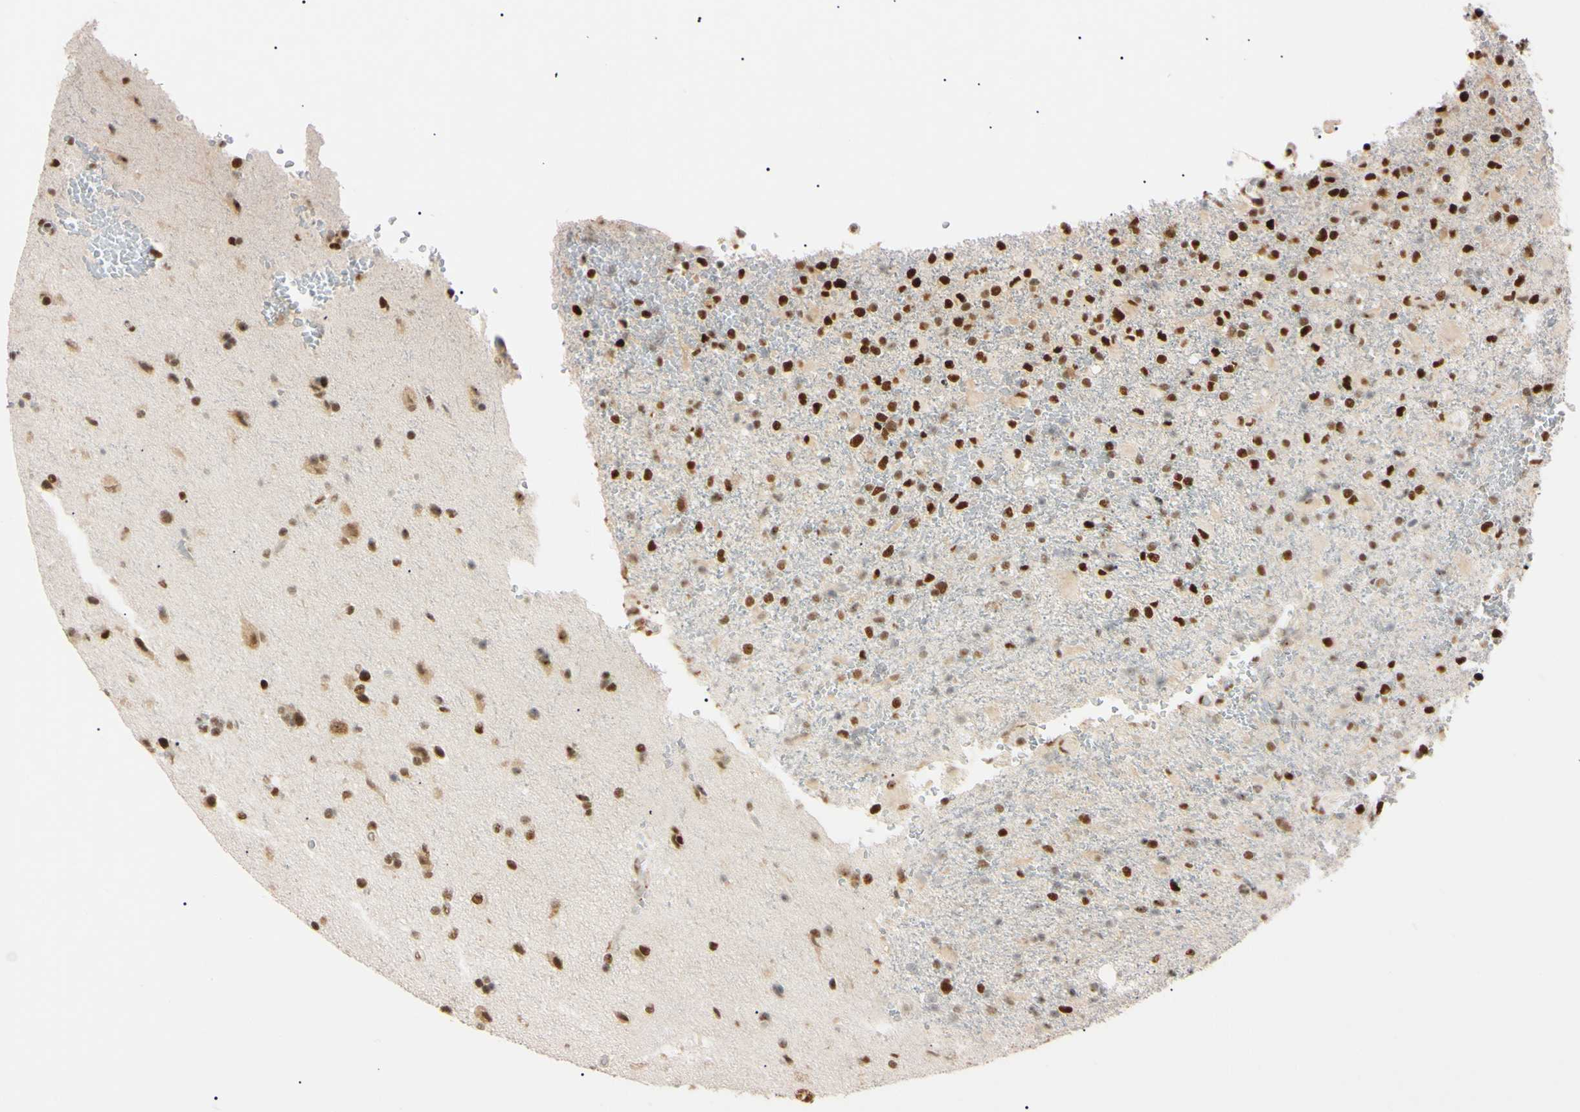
{"staining": {"intensity": "strong", "quantity": ">75%", "location": "nuclear"}, "tissue": "glioma", "cell_type": "Tumor cells", "image_type": "cancer", "snomed": [{"axis": "morphology", "description": "Glioma, malignant, High grade"}, {"axis": "topography", "description": "Brain"}], "caption": "Immunohistochemistry (IHC) image of human malignant glioma (high-grade) stained for a protein (brown), which demonstrates high levels of strong nuclear staining in about >75% of tumor cells.", "gene": "ZNF134", "patient": {"sex": "male", "age": 71}}